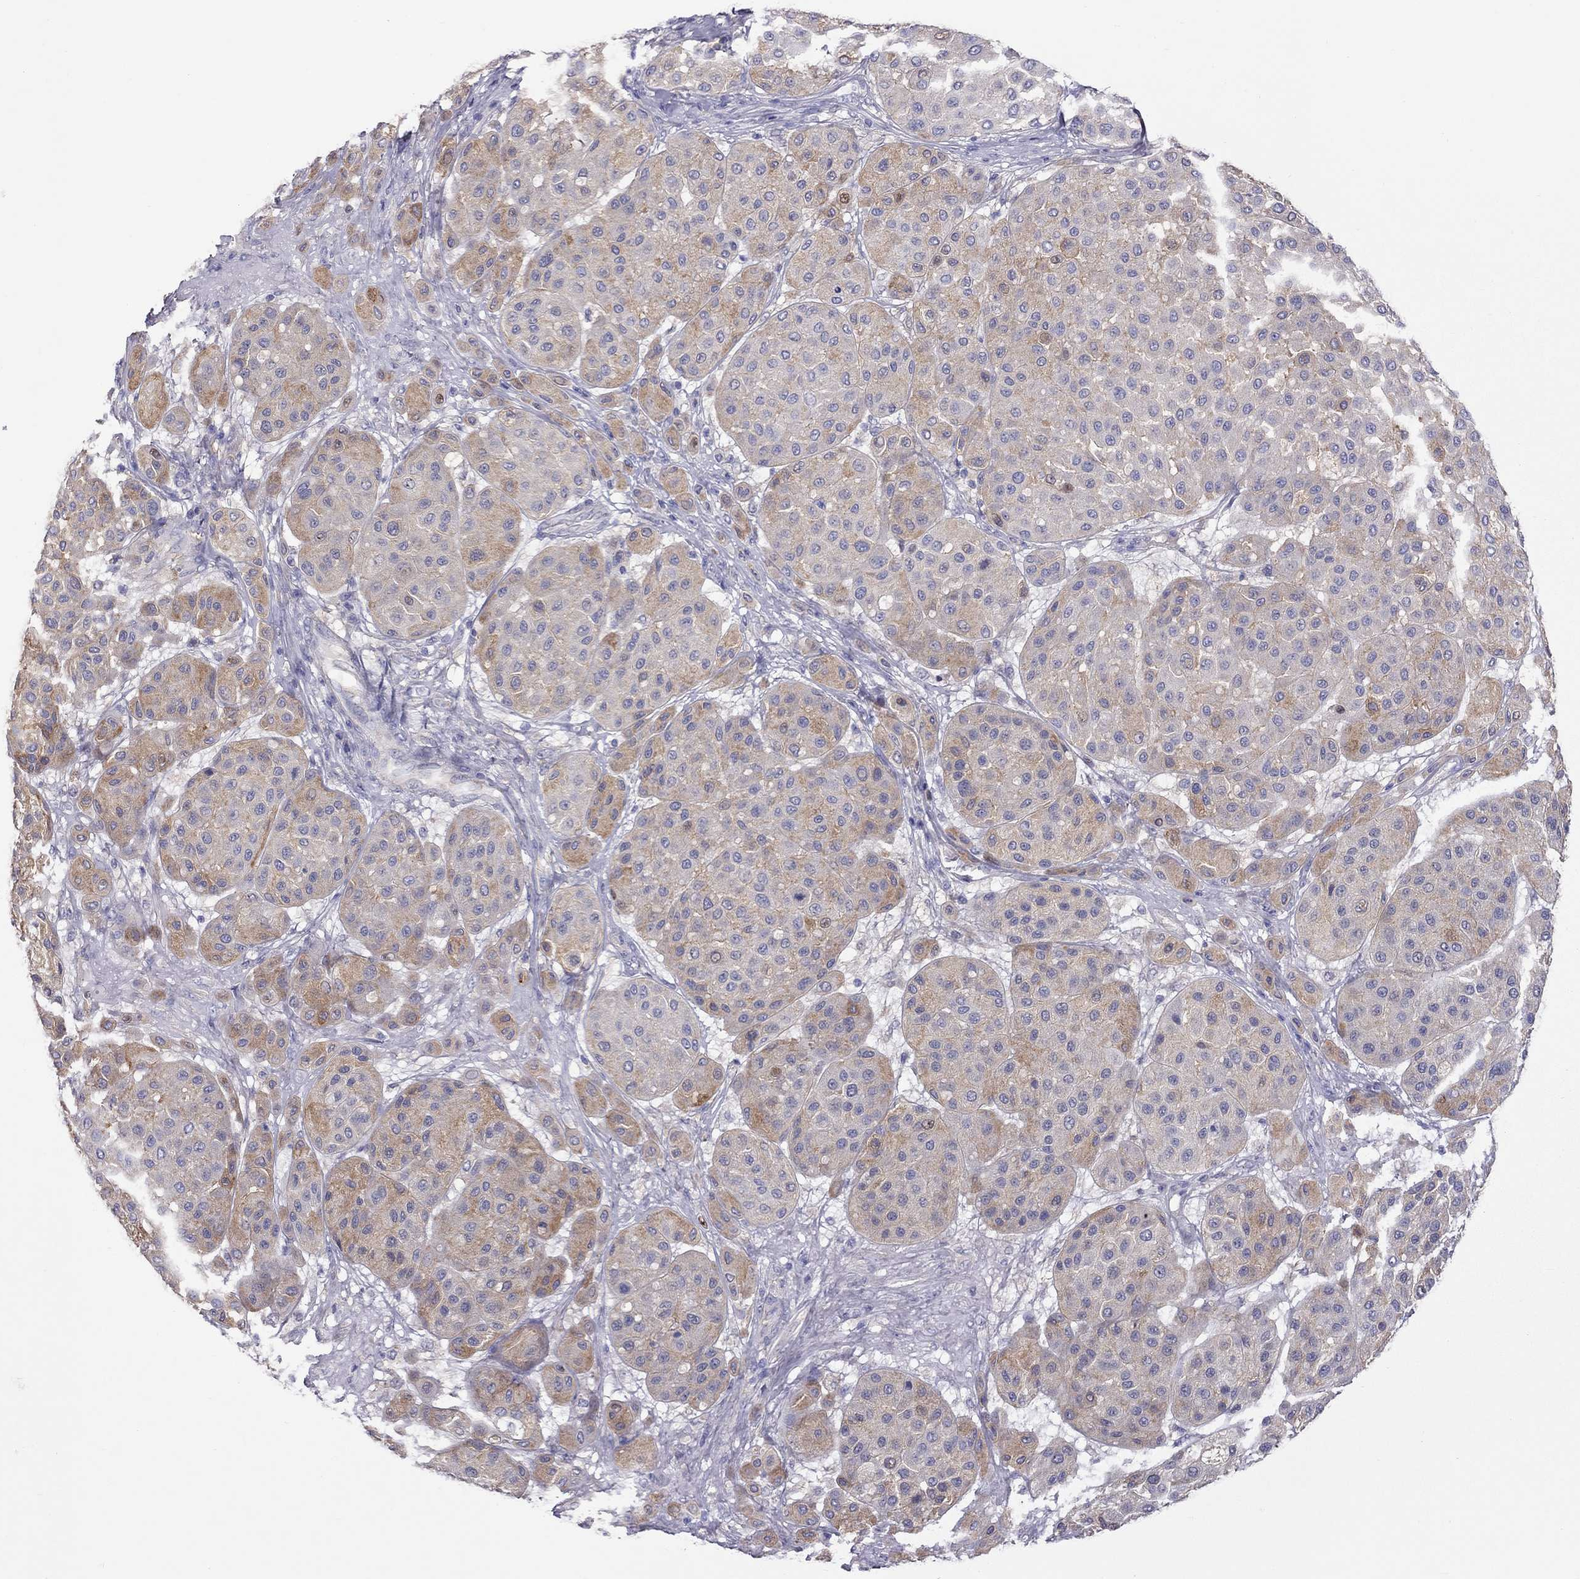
{"staining": {"intensity": "moderate", "quantity": ">75%", "location": "cytoplasmic/membranous"}, "tissue": "melanoma", "cell_type": "Tumor cells", "image_type": "cancer", "snomed": [{"axis": "morphology", "description": "Malignant melanoma, Metastatic site"}, {"axis": "topography", "description": "Smooth muscle"}], "caption": "IHC histopathology image of human melanoma stained for a protein (brown), which demonstrates medium levels of moderate cytoplasmic/membranous expression in about >75% of tumor cells.", "gene": "ALOX15B", "patient": {"sex": "male", "age": 41}}